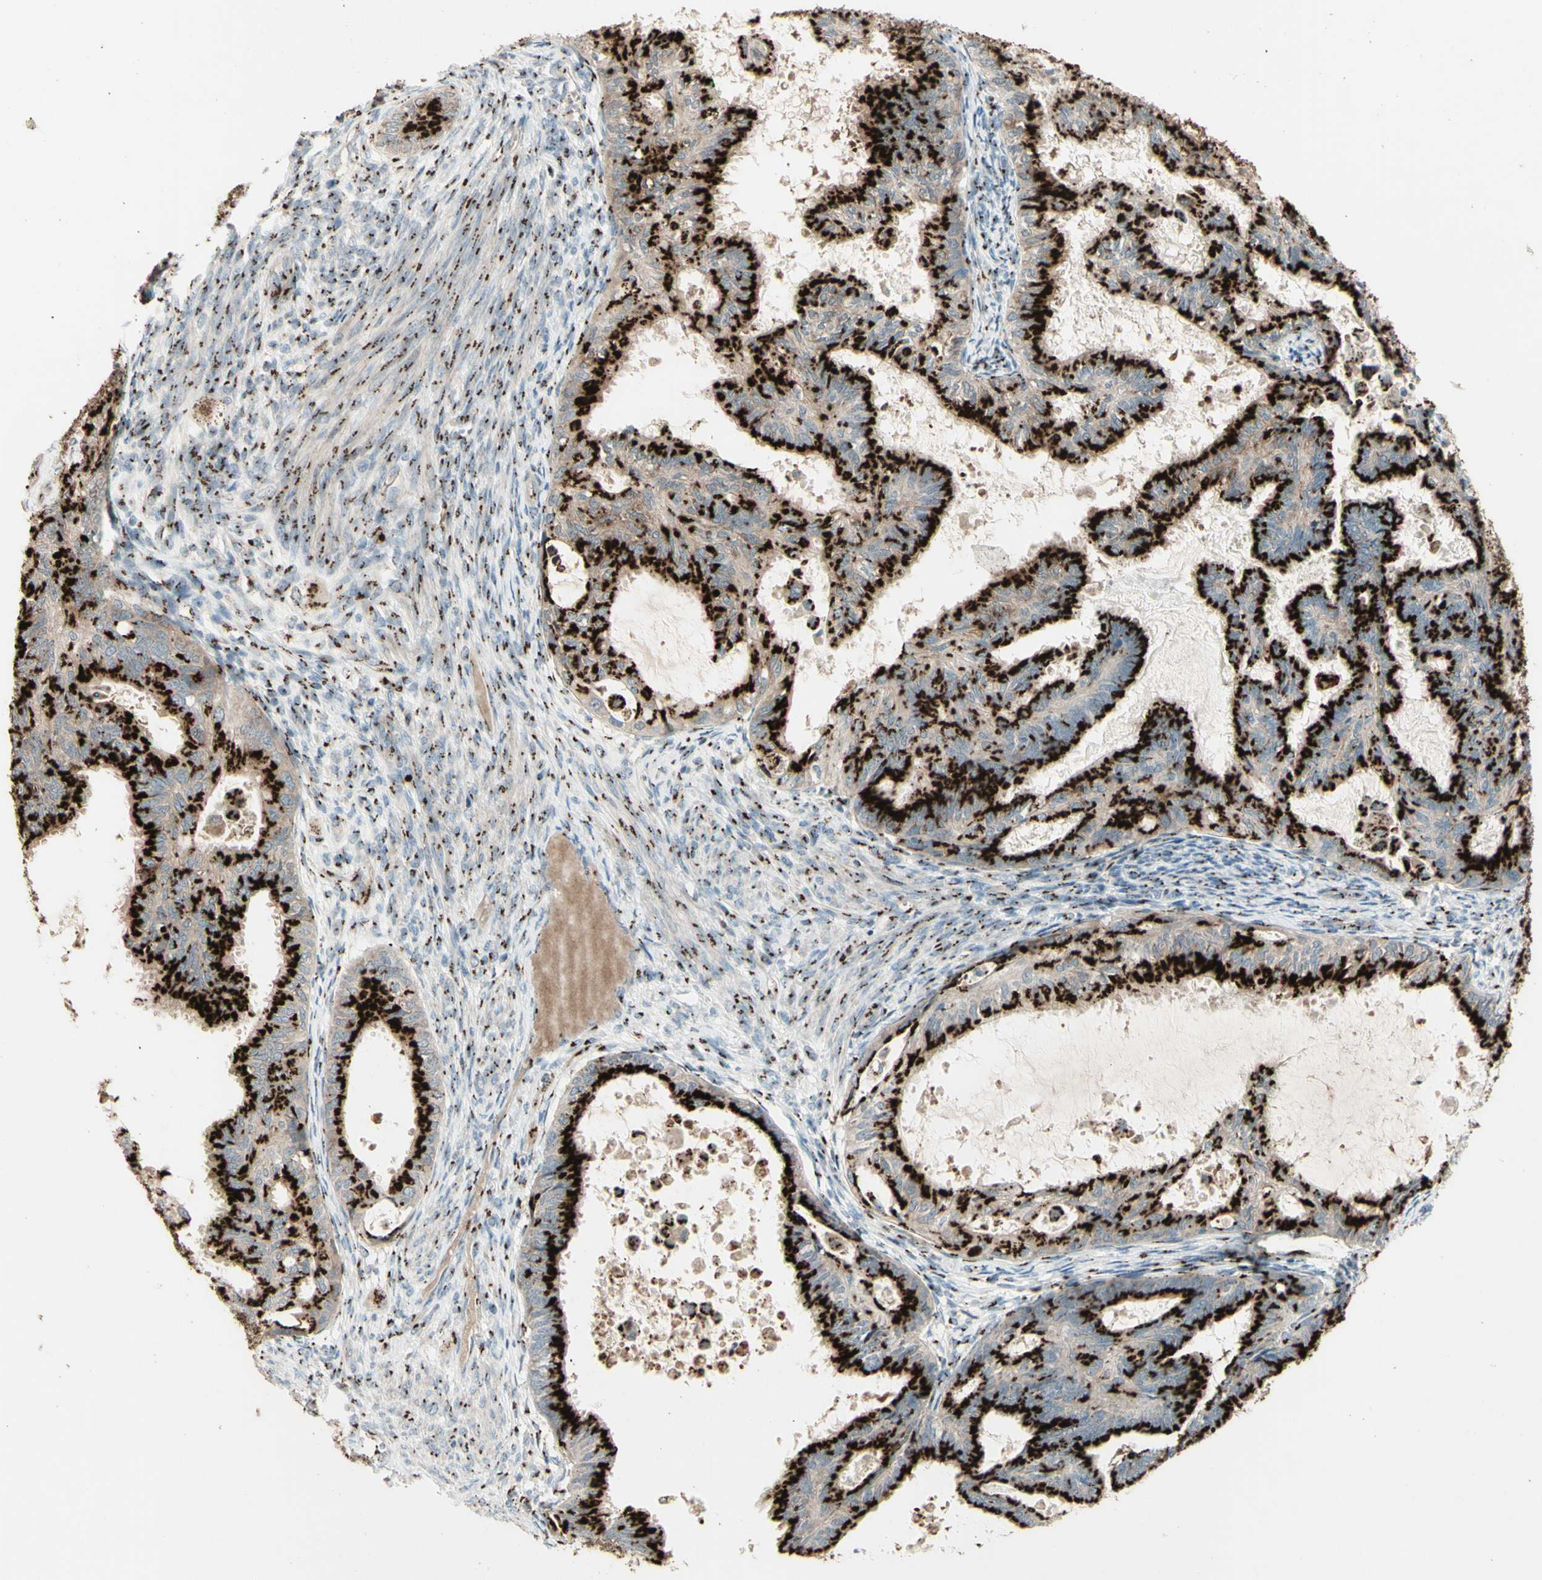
{"staining": {"intensity": "strong", "quantity": ">75%", "location": "cytoplasmic/membranous"}, "tissue": "cervical cancer", "cell_type": "Tumor cells", "image_type": "cancer", "snomed": [{"axis": "morphology", "description": "Normal tissue, NOS"}, {"axis": "morphology", "description": "Adenocarcinoma, NOS"}, {"axis": "topography", "description": "Cervix"}, {"axis": "topography", "description": "Endometrium"}], "caption": "Cervical cancer tissue demonstrates strong cytoplasmic/membranous positivity in approximately >75% of tumor cells, visualized by immunohistochemistry.", "gene": "BPNT2", "patient": {"sex": "female", "age": 86}}